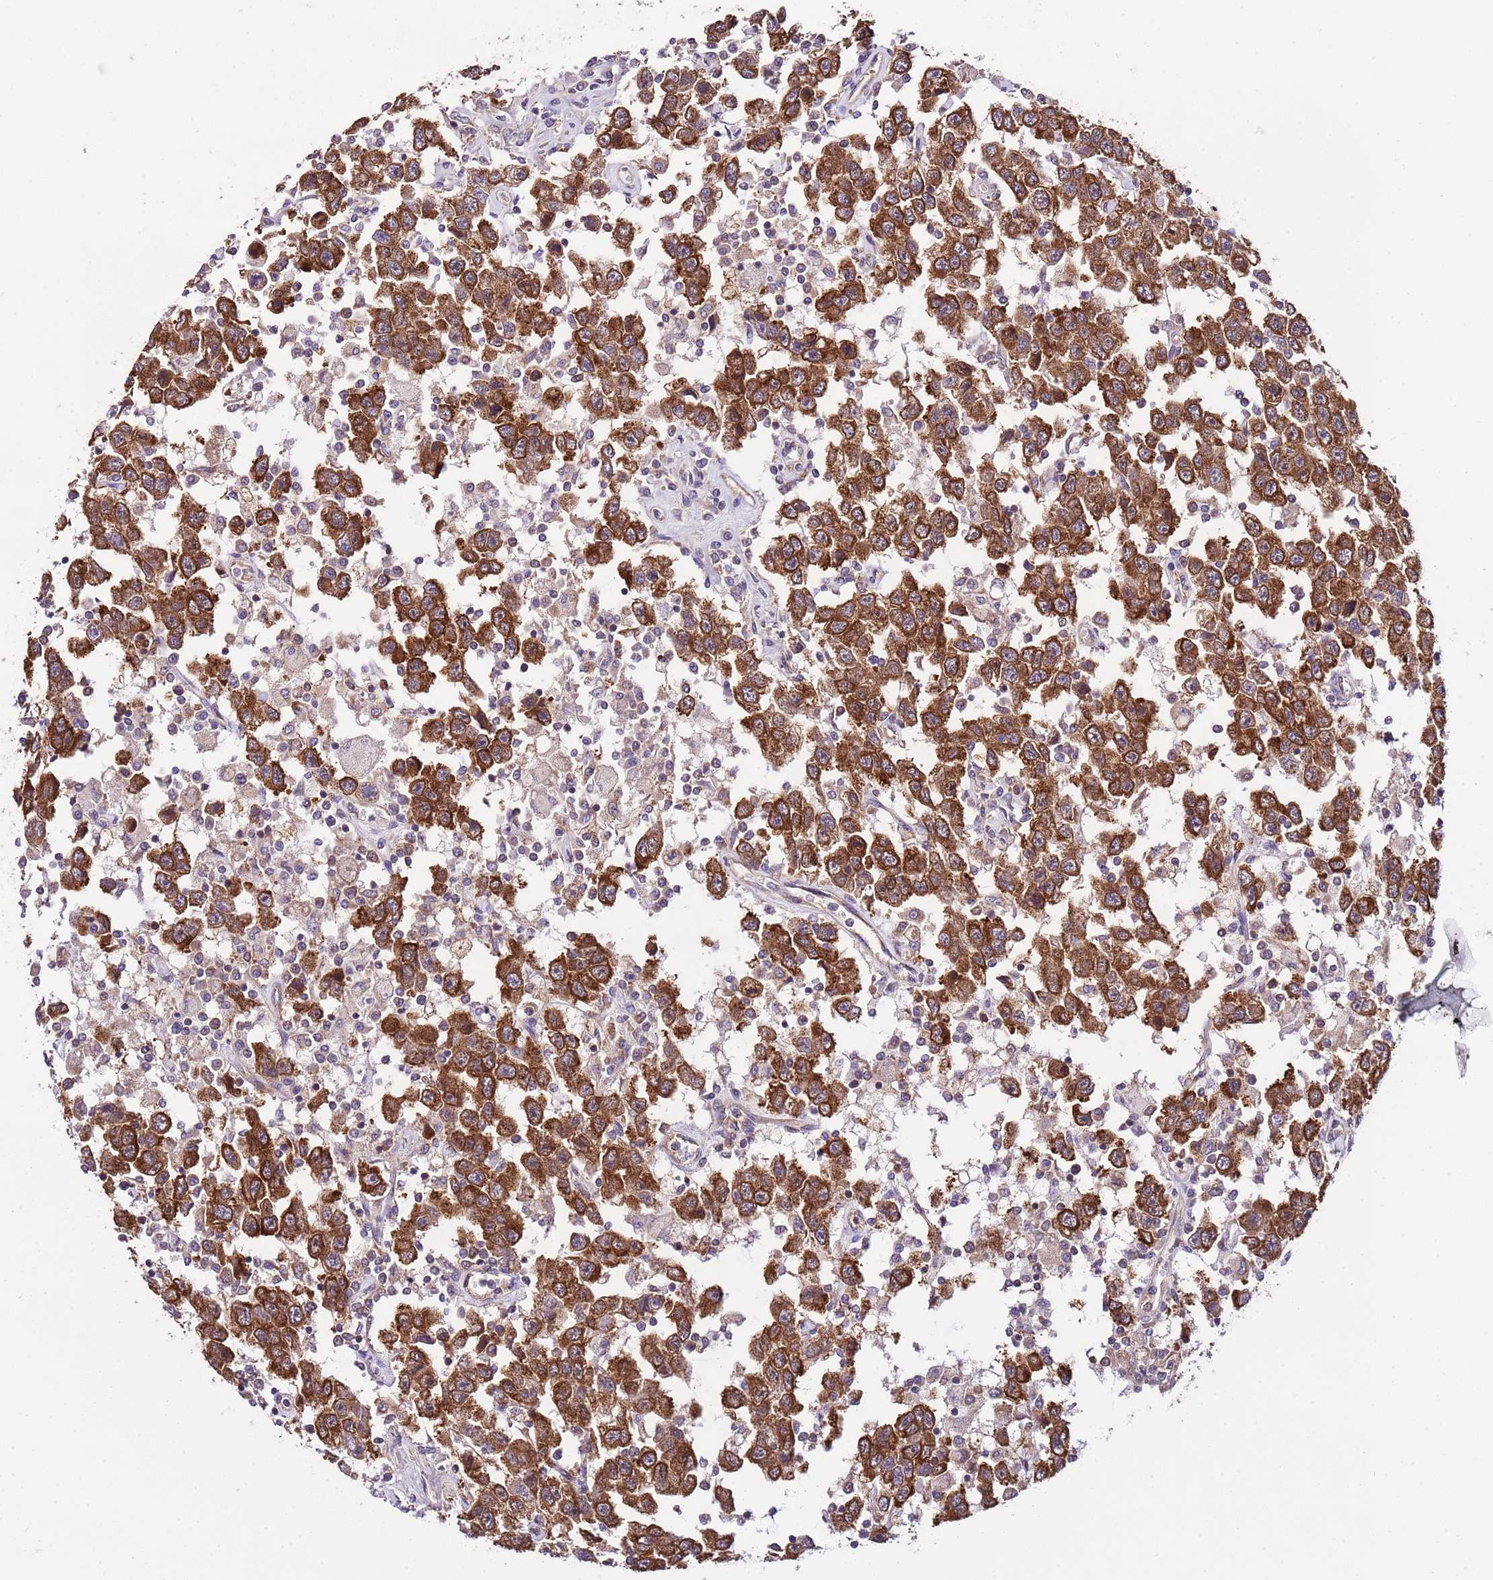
{"staining": {"intensity": "strong", "quantity": ">75%", "location": "cytoplasmic/membranous"}, "tissue": "testis cancer", "cell_type": "Tumor cells", "image_type": "cancer", "snomed": [{"axis": "morphology", "description": "Seminoma, NOS"}, {"axis": "topography", "description": "Testis"}], "caption": "A high-resolution photomicrograph shows IHC staining of testis cancer, which reveals strong cytoplasmic/membranous positivity in approximately >75% of tumor cells.", "gene": "DONSON", "patient": {"sex": "male", "age": 41}}